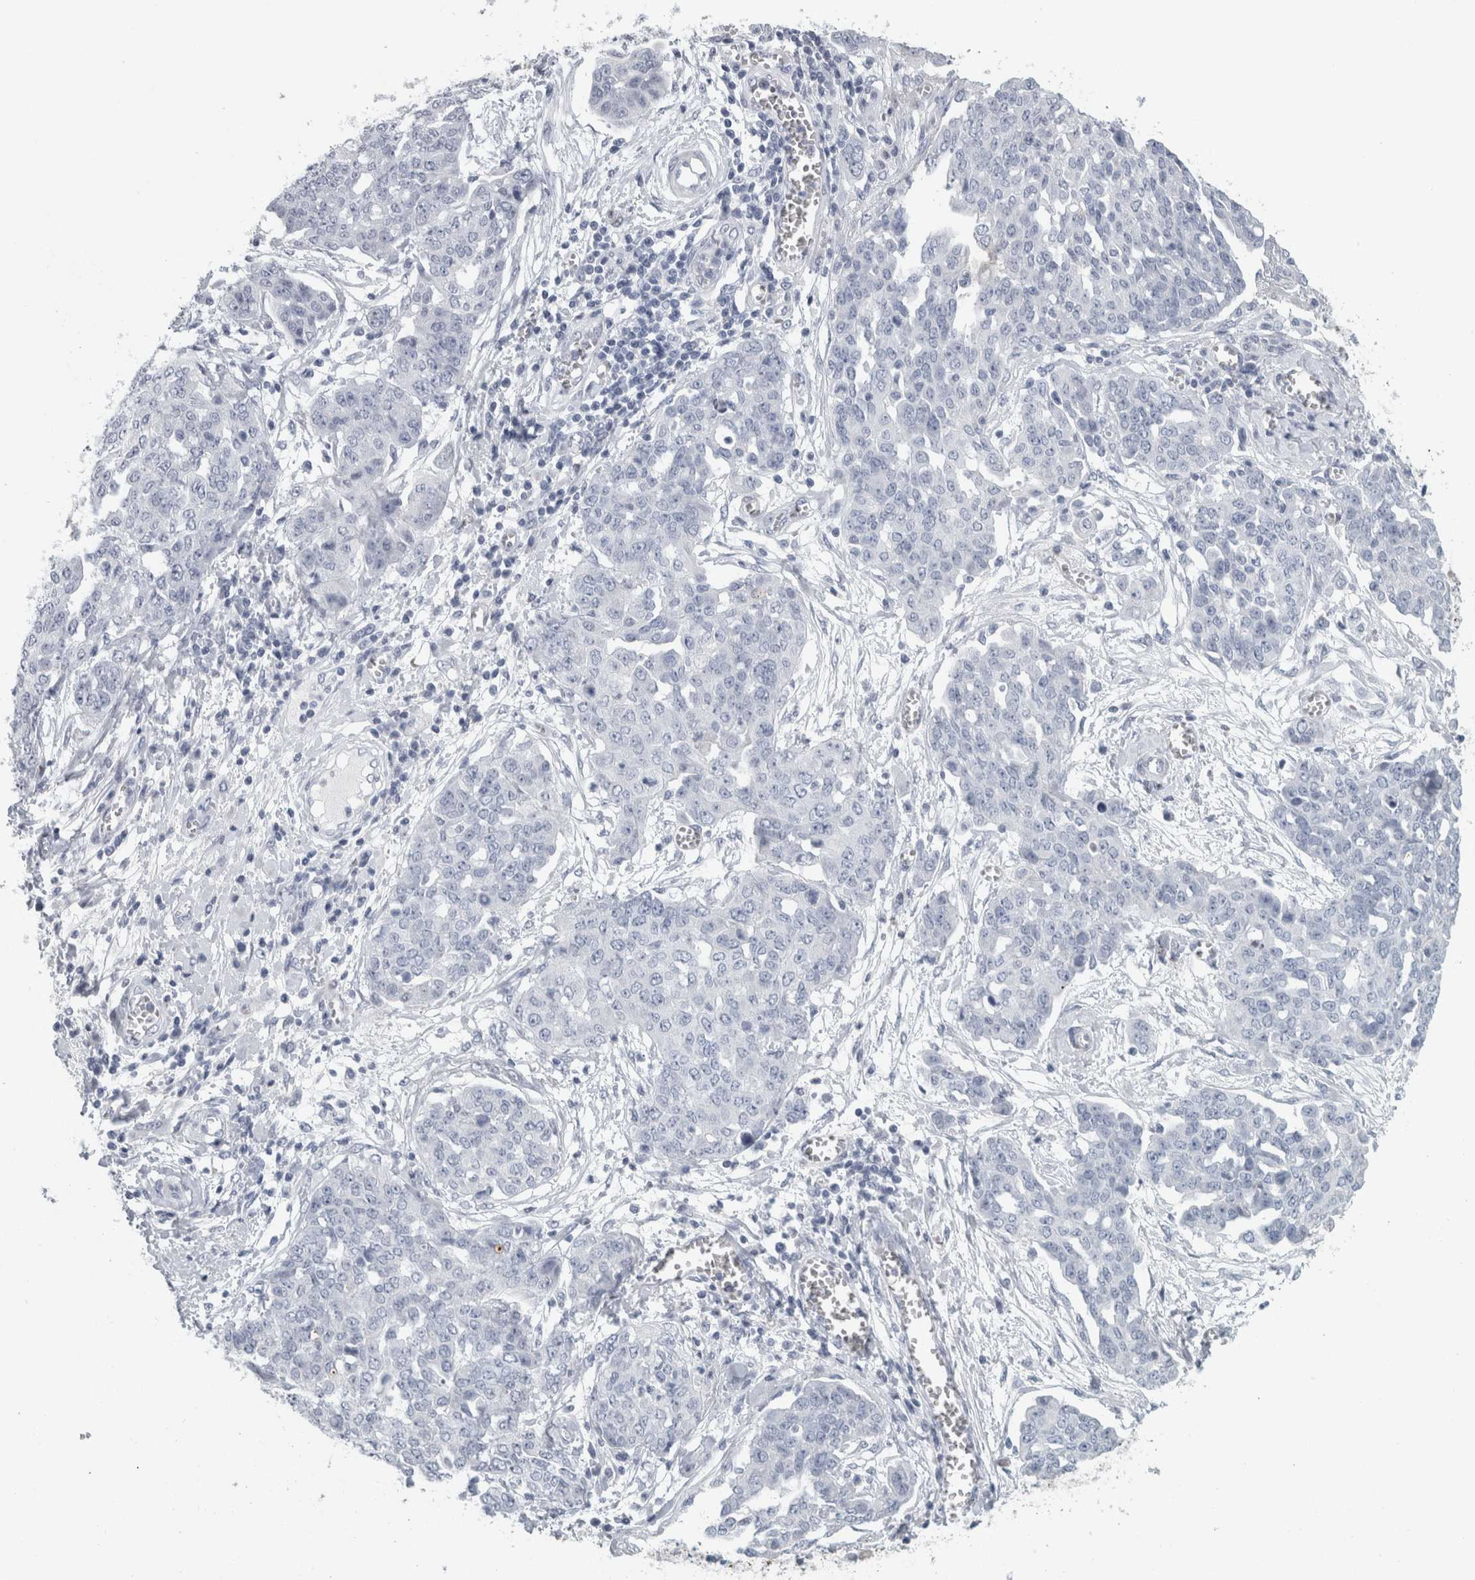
{"staining": {"intensity": "negative", "quantity": "none", "location": "none"}, "tissue": "ovarian cancer", "cell_type": "Tumor cells", "image_type": "cancer", "snomed": [{"axis": "morphology", "description": "Cystadenocarcinoma, serous, NOS"}, {"axis": "topography", "description": "Soft tissue"}, {"axis": "topography", "description": "Ovary"}], "caption": "Immunohistochemistry of human ovarian serous cystadenocarcinoma displays no positivity in tumor cells. Nuclei are stained in blue.", "gene": "CPE", "patient": {"sex": "female", "age": 57}}